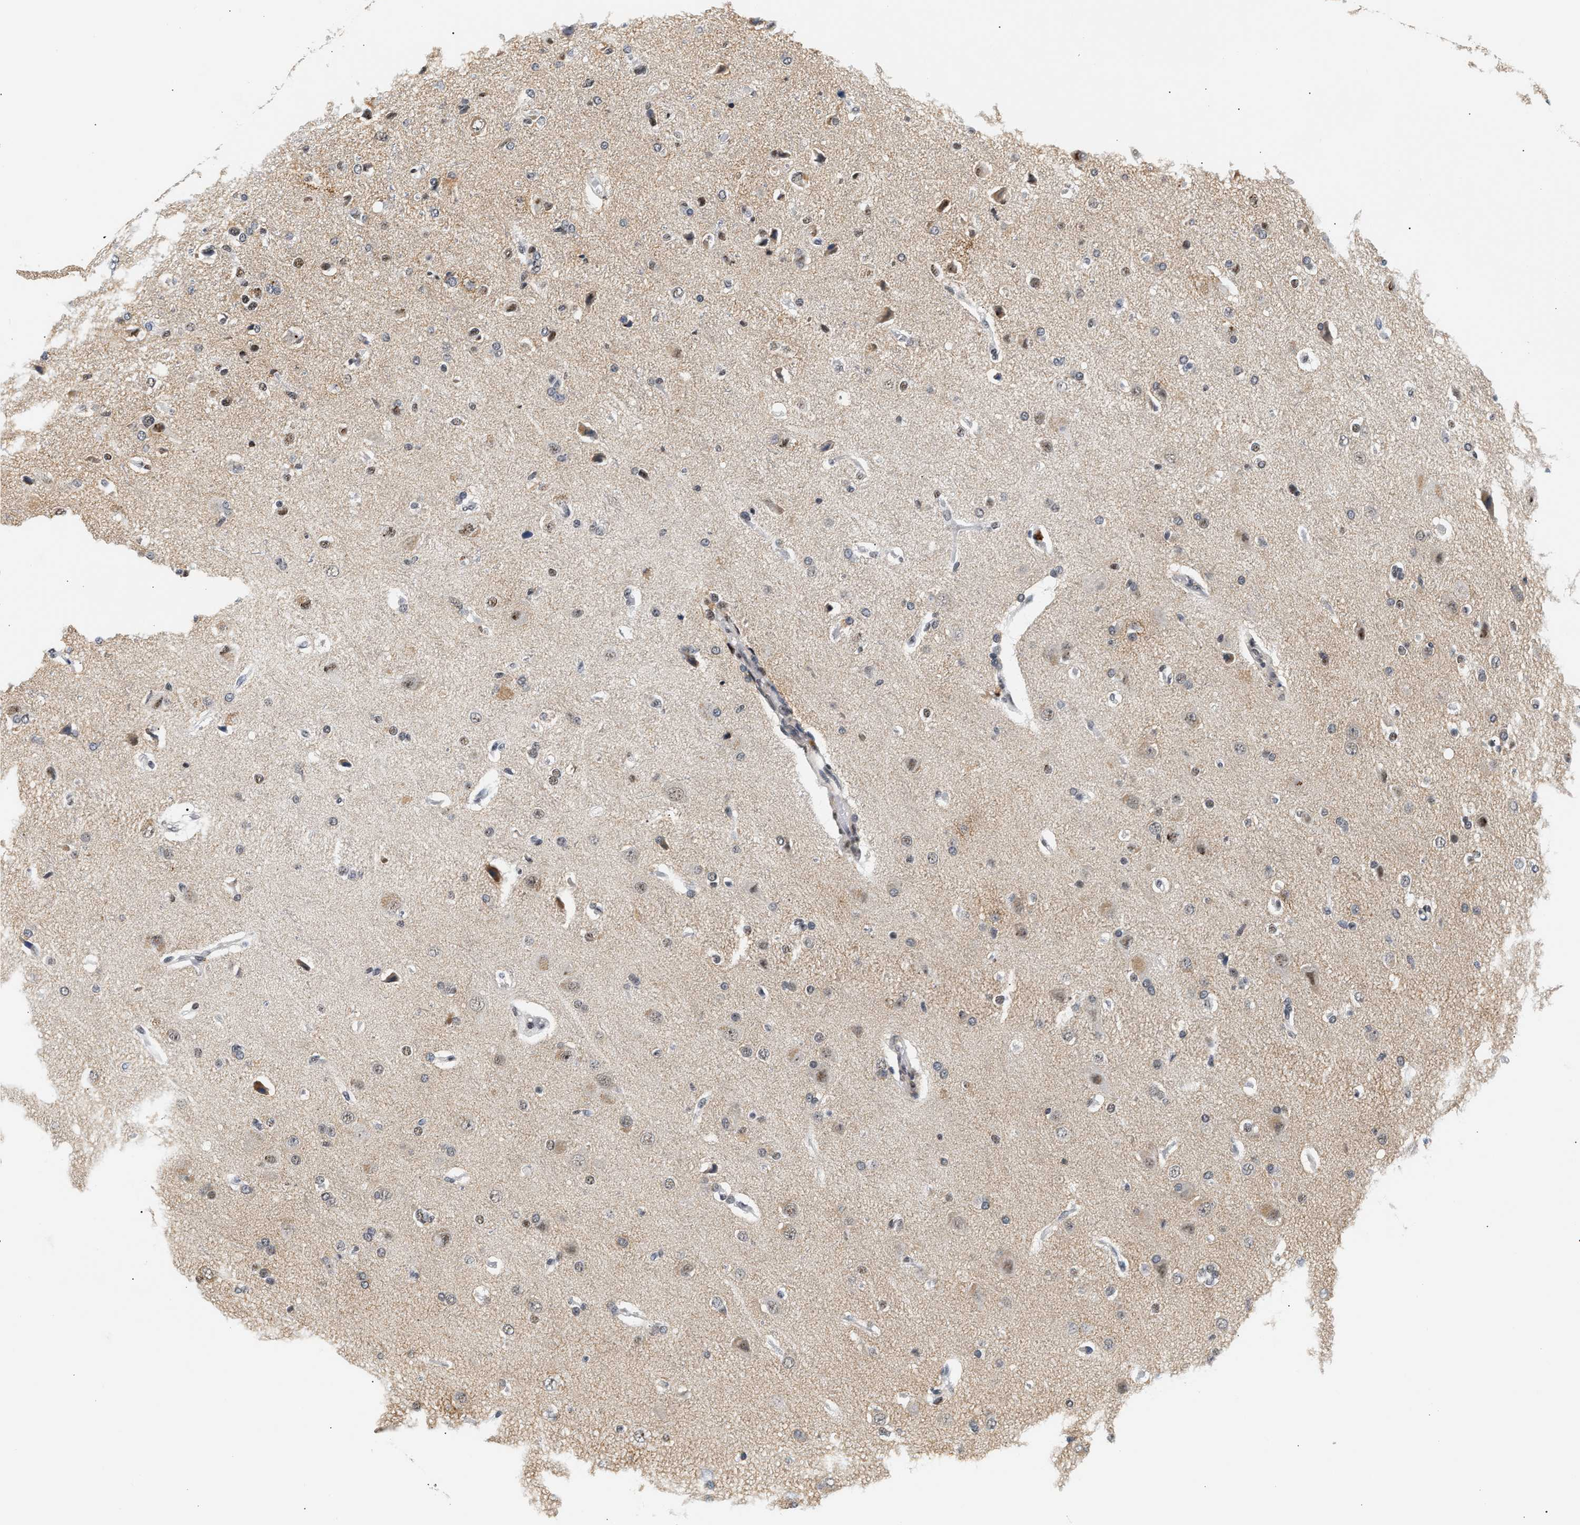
{"staining": {"intensity": "weak", "quantity": "25%-75%", "location": "nuclear"}, "tissue": "glioma", "cell_type": "Tumor cells", "image_type": "cancer", "snomed": [{"axis": "morphology", "description": "Glioma, malignant, High grade"}, {"axis": "topography", "description": "Brain"}], "caption": "Tumor cells display low levels of weak nuclear positivity in about 25%-75% of cells in glioma.", "gene": "THOC1", "patient": {"sex": "female", "age": 58}}